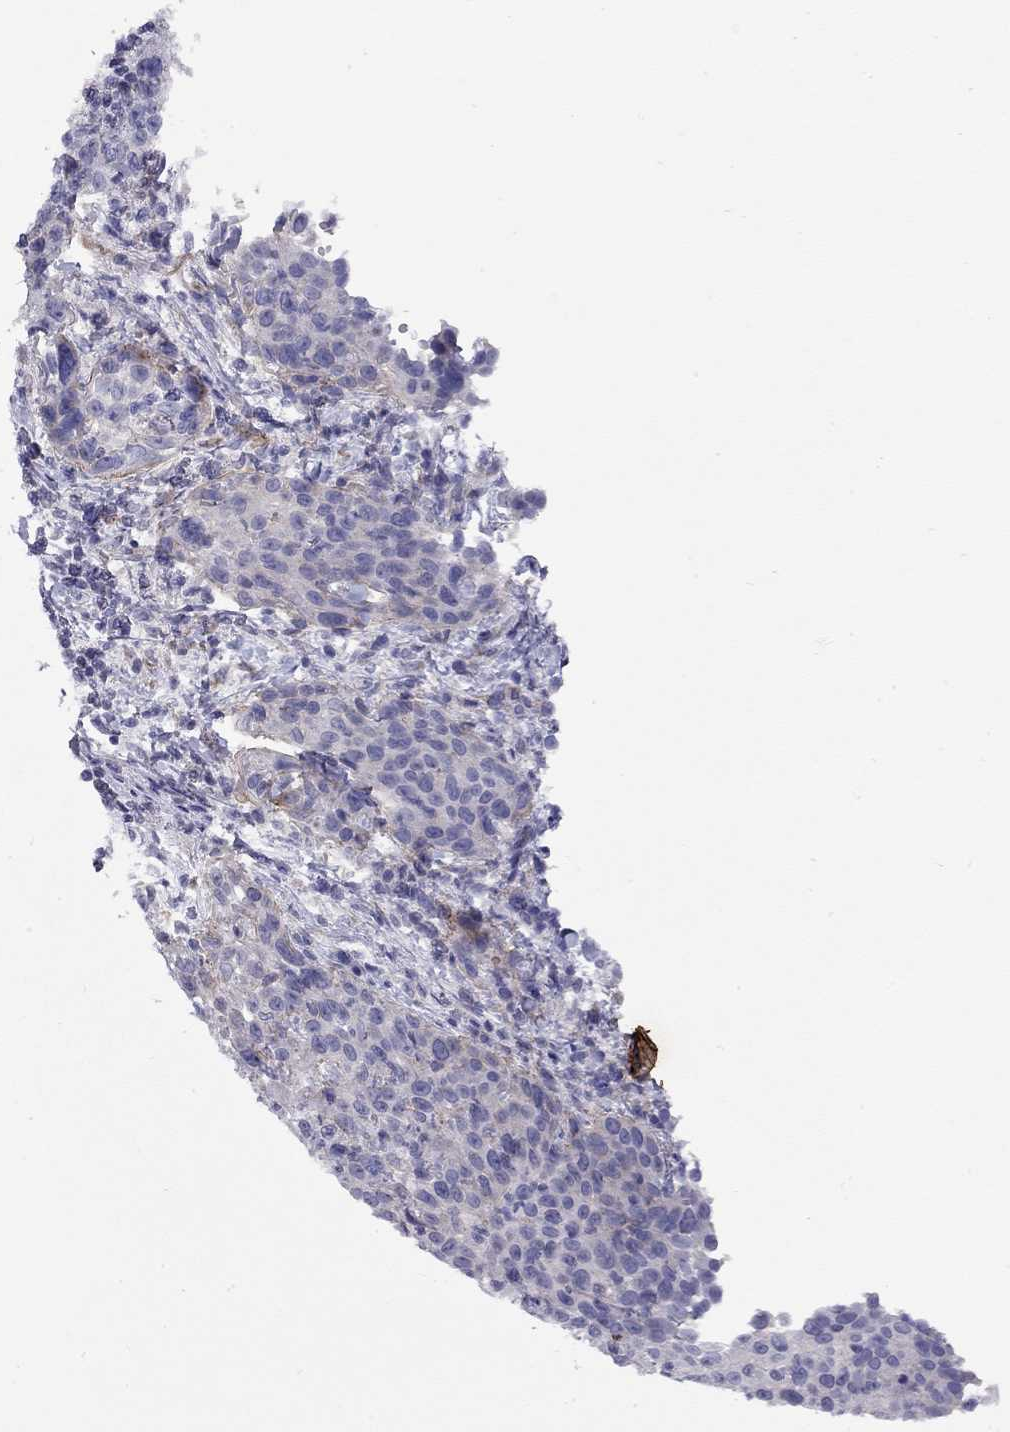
{"staining": {"intensity": "negative", "quantity": "none", "location": "none"}, "tissue": "cervical cancer", "cell_type": "Tumor cells", "image_type": "cancer", "snomed": [{"axis": "morphology", "description": "Squamous cell carcinoma, NOS"}, {"axis": "topography", "description": "Cervix"}], "caption": "A high-resolution histopathology image shows immunohistochemistry staining of cervical cancer (squamous cell carcinoma), which exhibits no significant staining in tumor cells. Brightfield microscopy of IHC stained with DAB (brown) and hematoxylin (blue), captured at high magnification.", "gene": "CPNE4", "patient": {"sex": "female", "age": 26}}